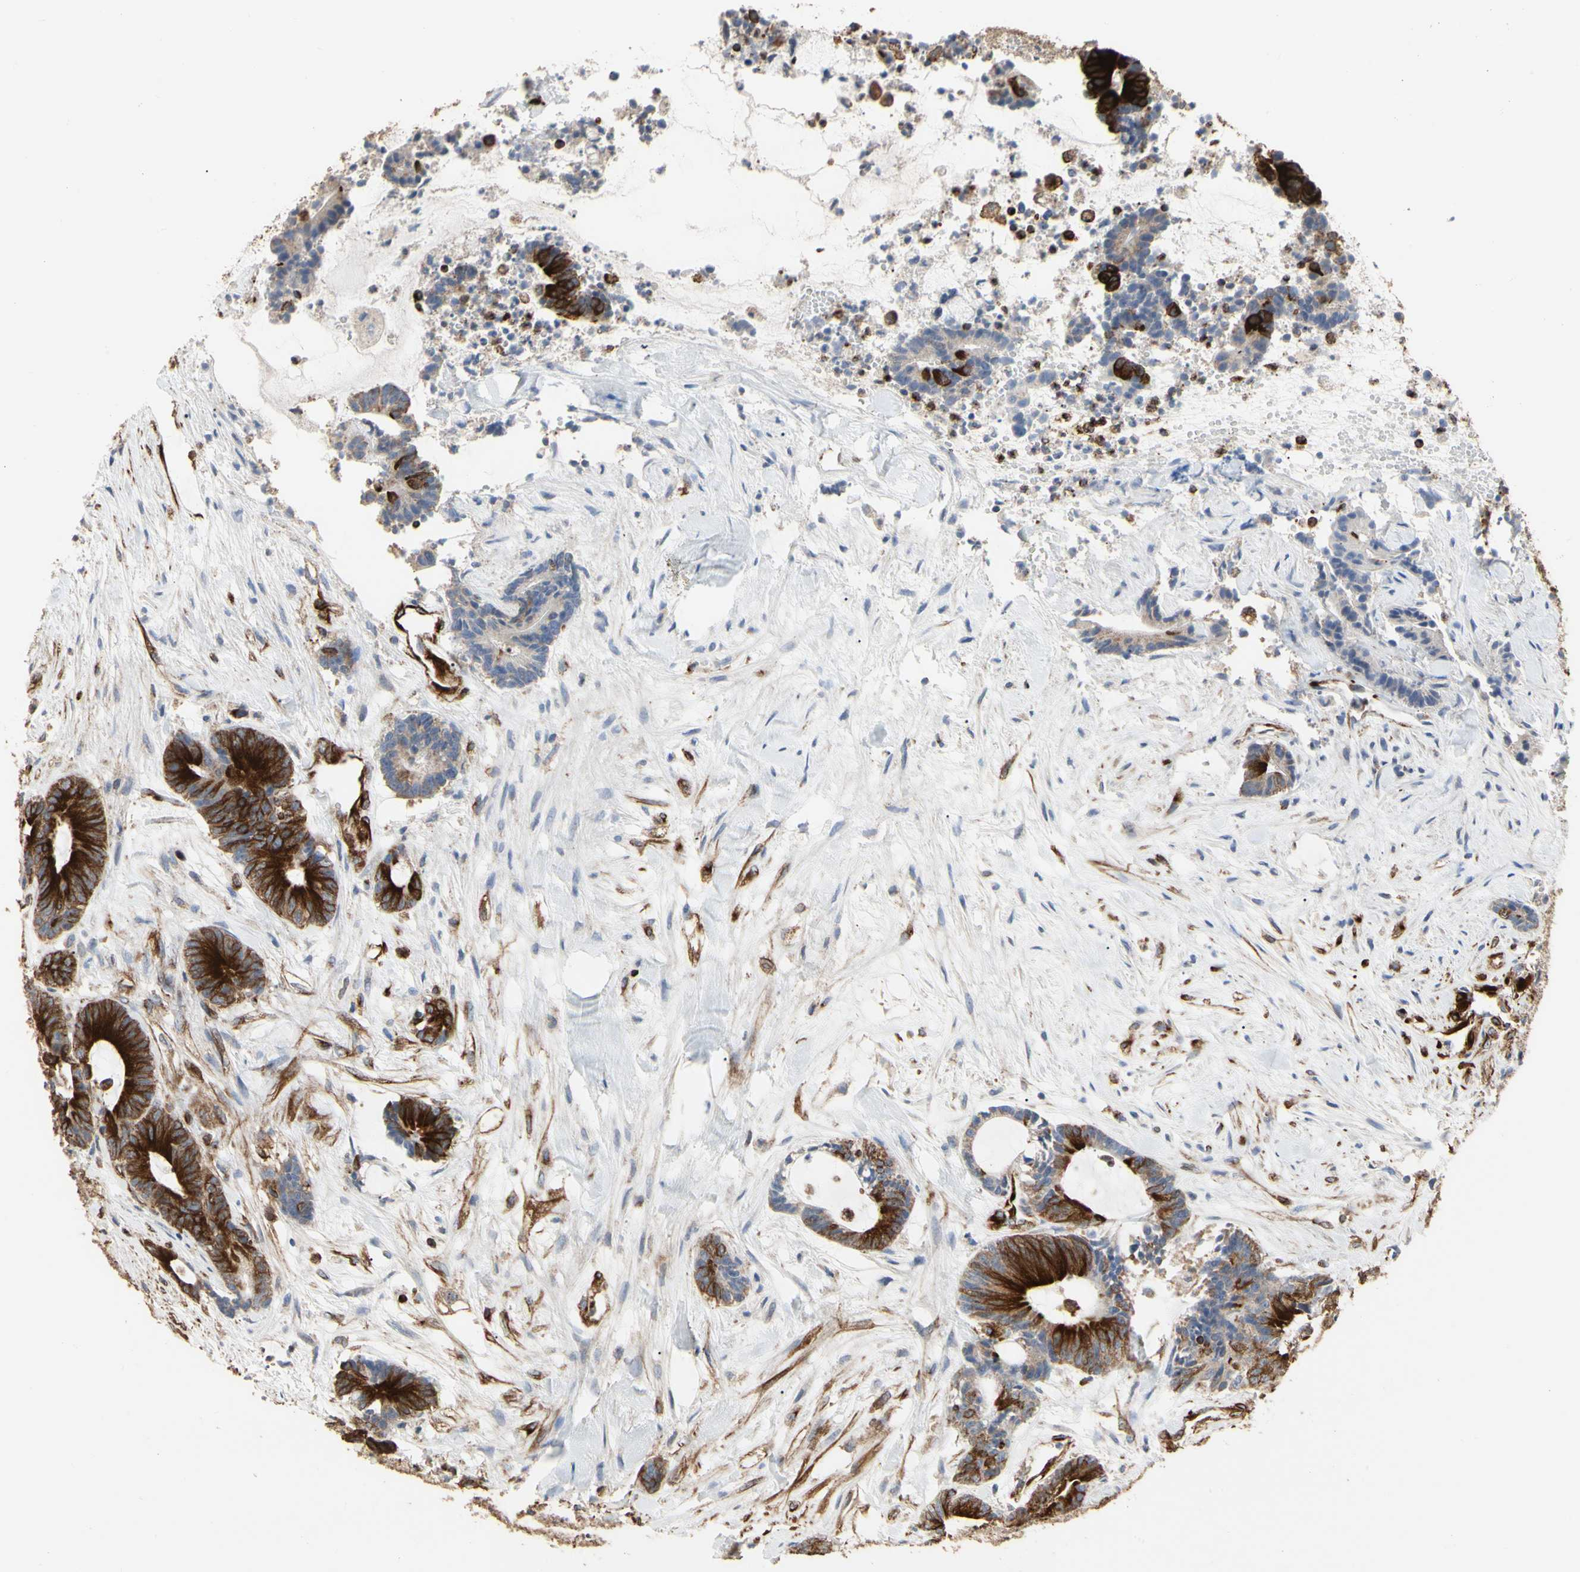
{"staining": {"intensity": "strong", "quantity": "<25%", "location": "cytoplasmic/membranous"}, "tissue": "colorectal cancer", "cell_type": "Tumor cells", "image_type": "cancer", "snomed": [{"axis": "morphology", "description": "Adenocarcinoma, NOS"}, {"axis": "topography", "description": "Colon"}], "caption": "Tumor cells demonstrate strong cytoplasmic/membranous expression in approximately <25% of cells in adenocarcinoma (colorectal).", "gene": "TUBA1A", "patient": {"sex": "female", "age": 84}}